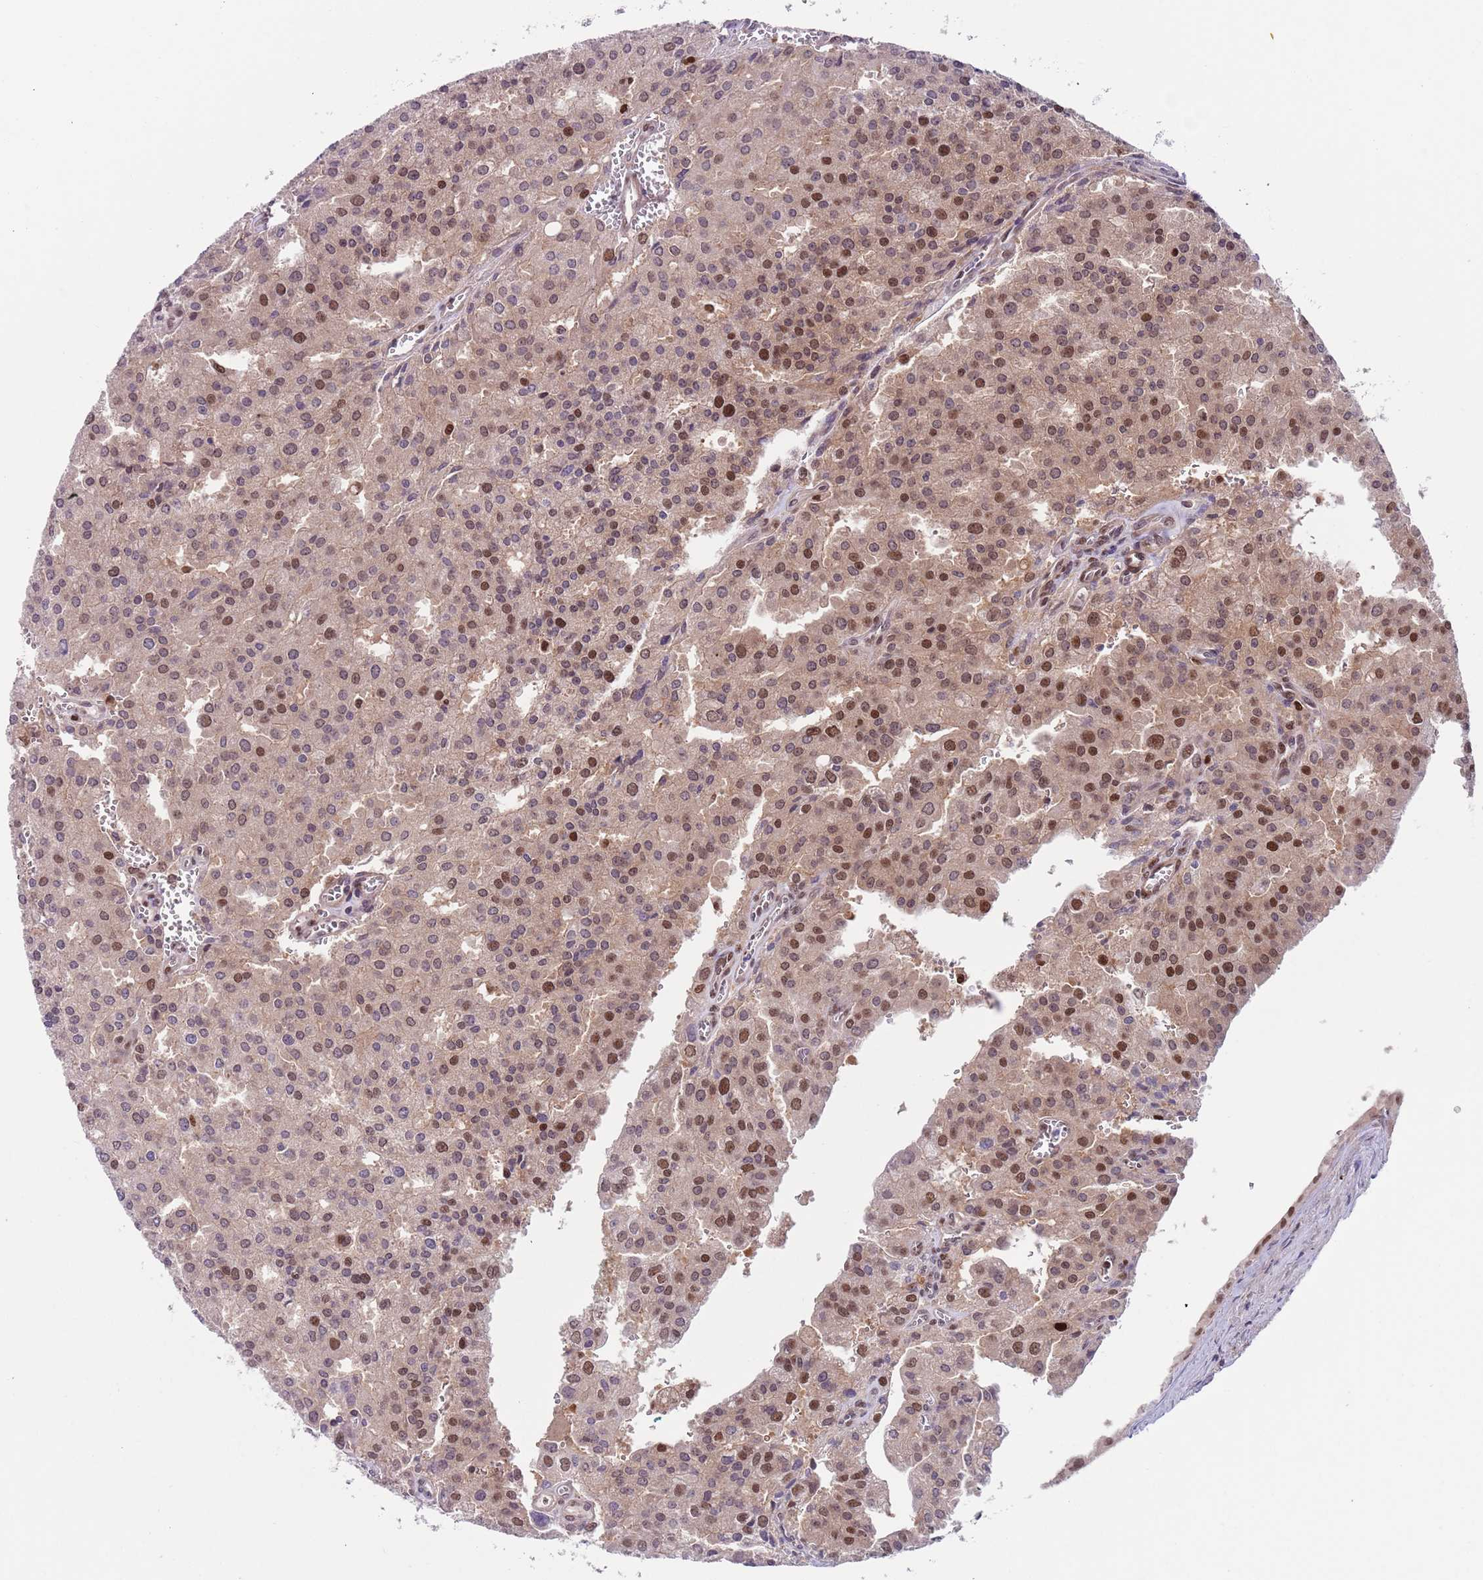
{"staining": {"intensity": "moderate", "quantity": "25%-75%", "location": "nuclear"}, "tissue": "prostate cancer", "cell_type": "Tumor cells", "image_type": "cancer", "snomed": [{"axis": "morphology", "description": "Adenocarcinoma, High grade"}, {"axis": "topography", "description": "Prostate"}], "caption": "Prostate cancer (adenocarcinoma (high-grade)) was stained to show a protein in brown. There is medium levels of moderate nuclear staining in about 25%-75% of tumor cells.", "gene": "RMND5B", "patient": {"sex": "male", "age": 68}}